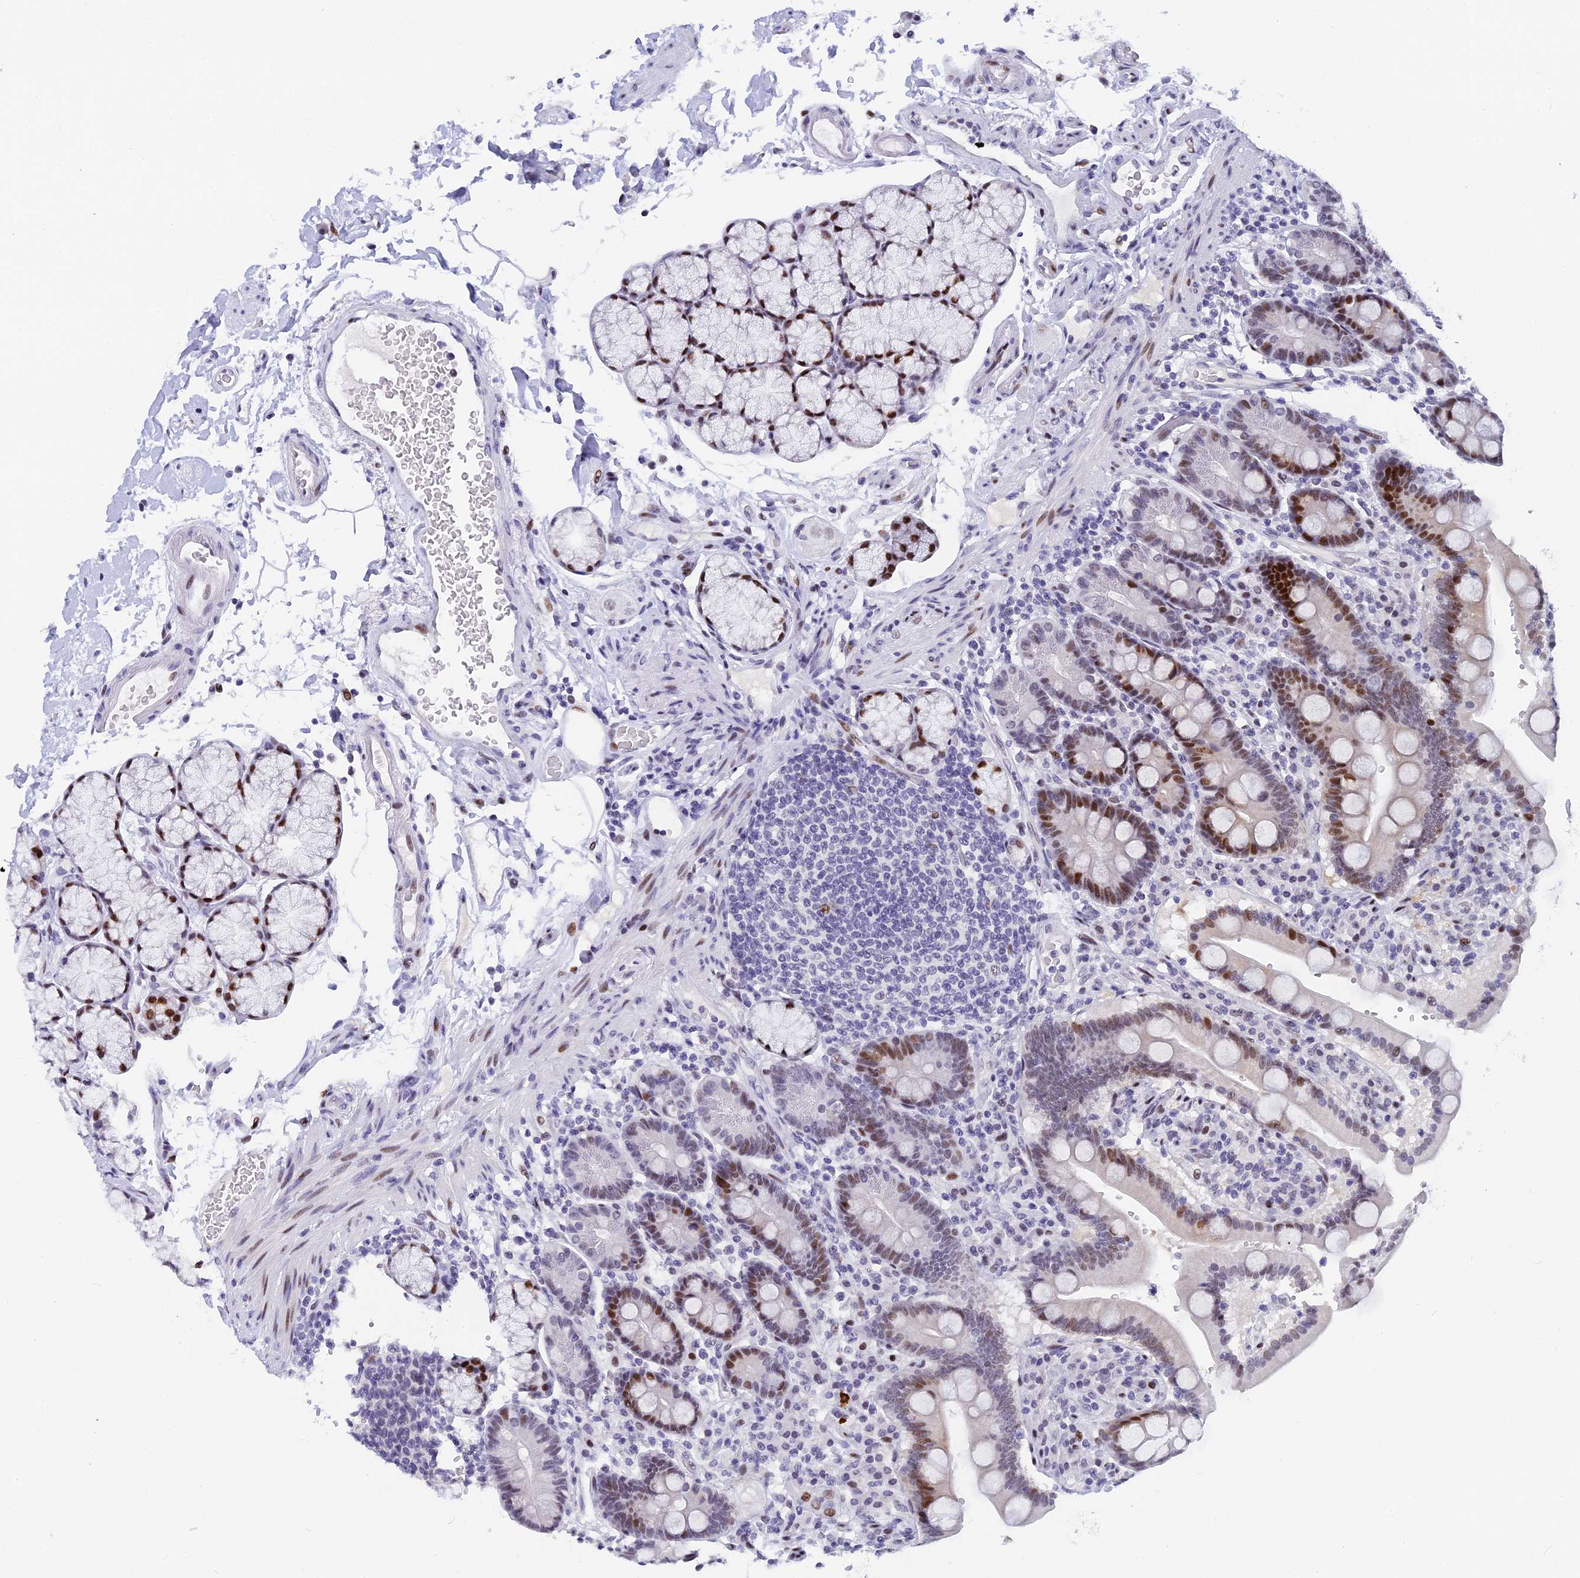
{"staining": {"intensity": "moderate", "quantity": "25%-75%", "location": "nuclear"}, "tissue": "duodenum", "cell_type": "Glandular cells", "image_type": "normal", "snomed": [{"axis": "morphology", "description": "Normal tissue, NOS"}, {"axis": "topography", "description": "Small intestine, NOS"}], "caption": "Immunohistochemistry (DAB (3,3'-diaminobenzidine)) staining of unremarkable duodenum demonstrates moderate nuclear protein staining in approximately 25%-75% of glandular cells.", "gene": "NSA2", "patient": {"sex": "female", "age": 71}}